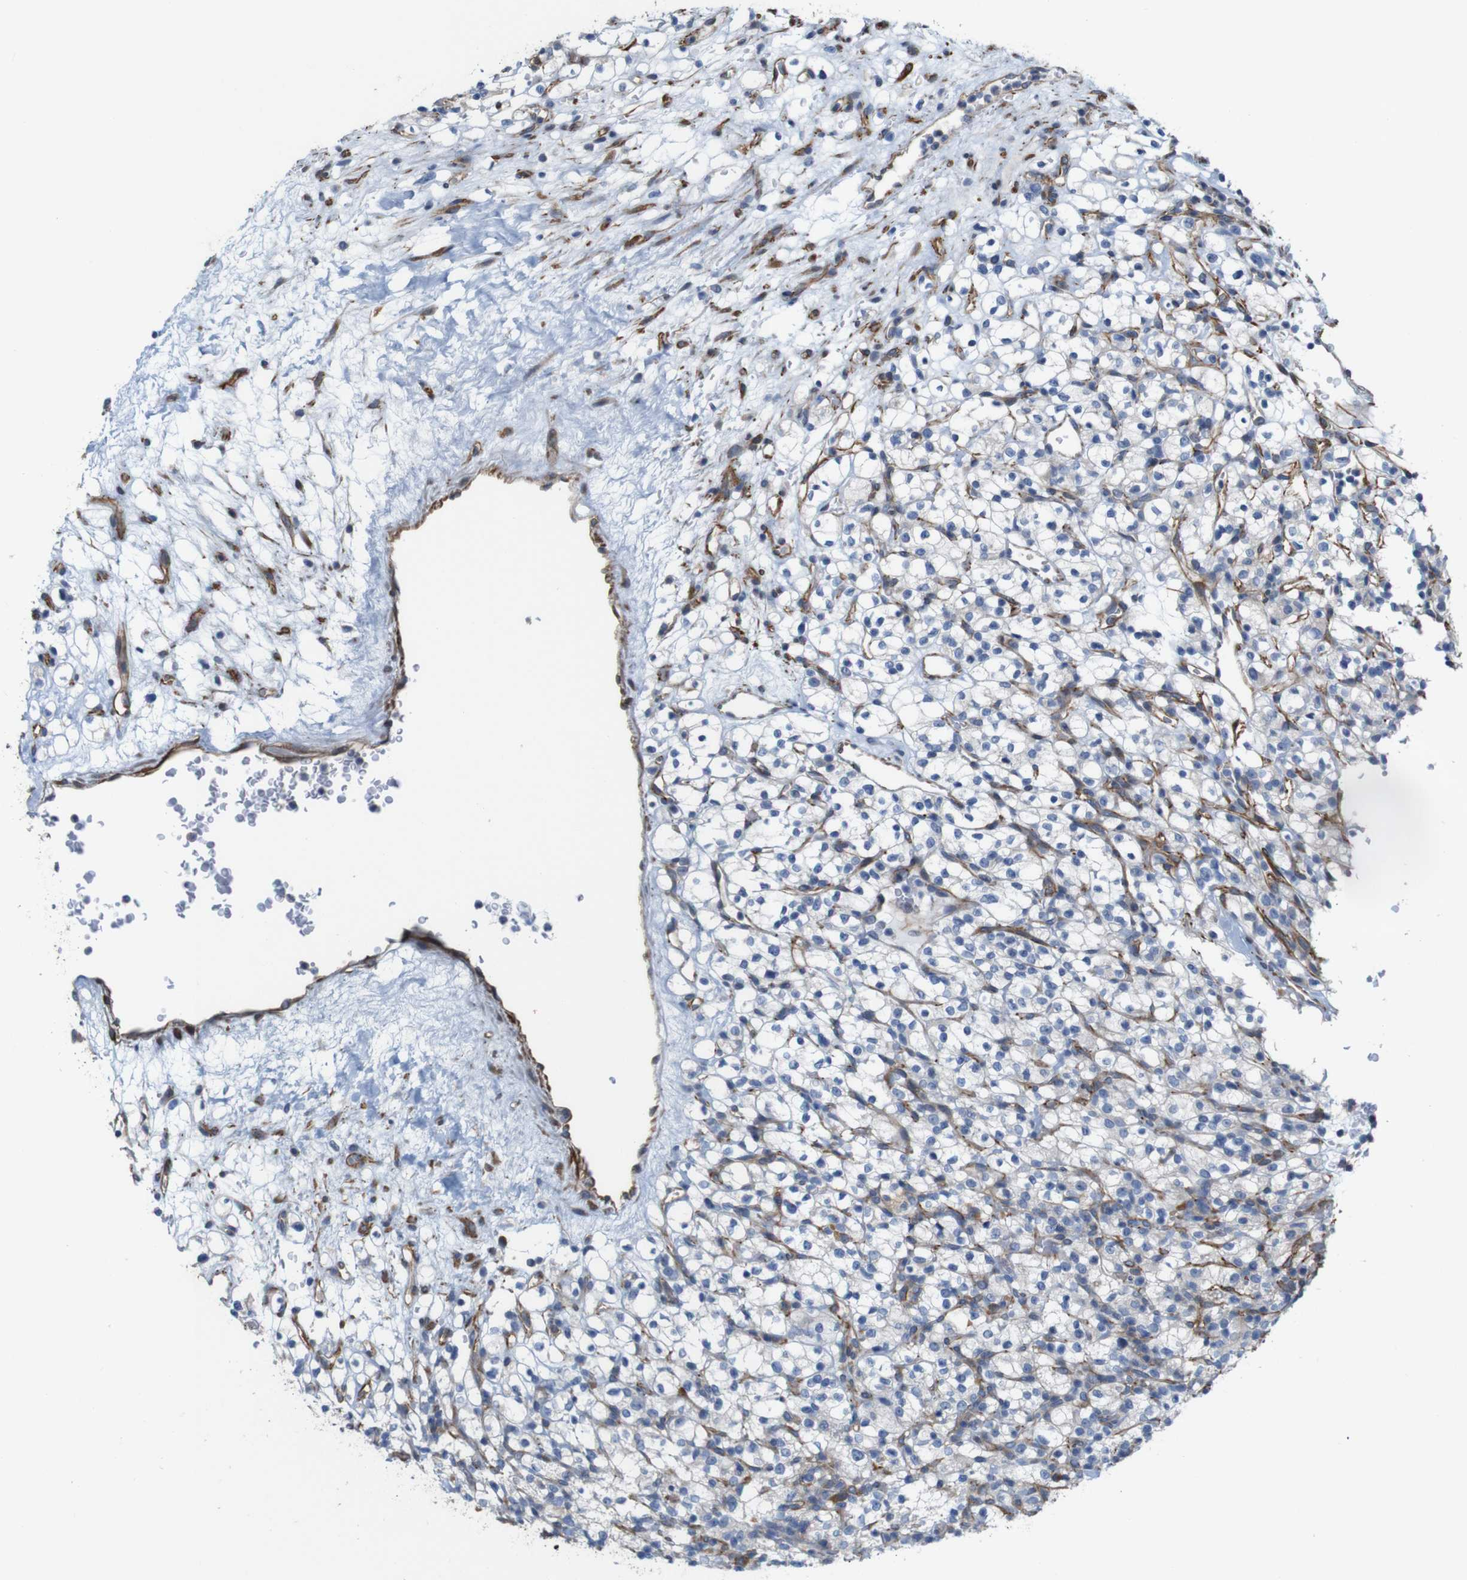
{"staining": {"intensity": "negative", "quantity": "none", "location": "none"}, "tissue": "renal cancer", "cell_type": "Tumor cells", "image_type": "cancer", "snomed": [{"axis": "morphology", "description": "Normal tissue, NOS"}, {"axis": "morphology", "description": "Adenocarcinoma, NOS"}, {"axis": "topography", "description": "Kidney"}], "caption": "A high-resolution histopathology image shows immunohistochemistry staining of renal cancer, which reveals no significant positivity in tumor cells. (Stains: DAB (3,3'-diaminobenzidine) IHC with hematoxylin counter stain, Microscopy: brightfield microscopy at high magnification).", "gene": "JPH1", "patient": {"sex": "female", "age": 72}}